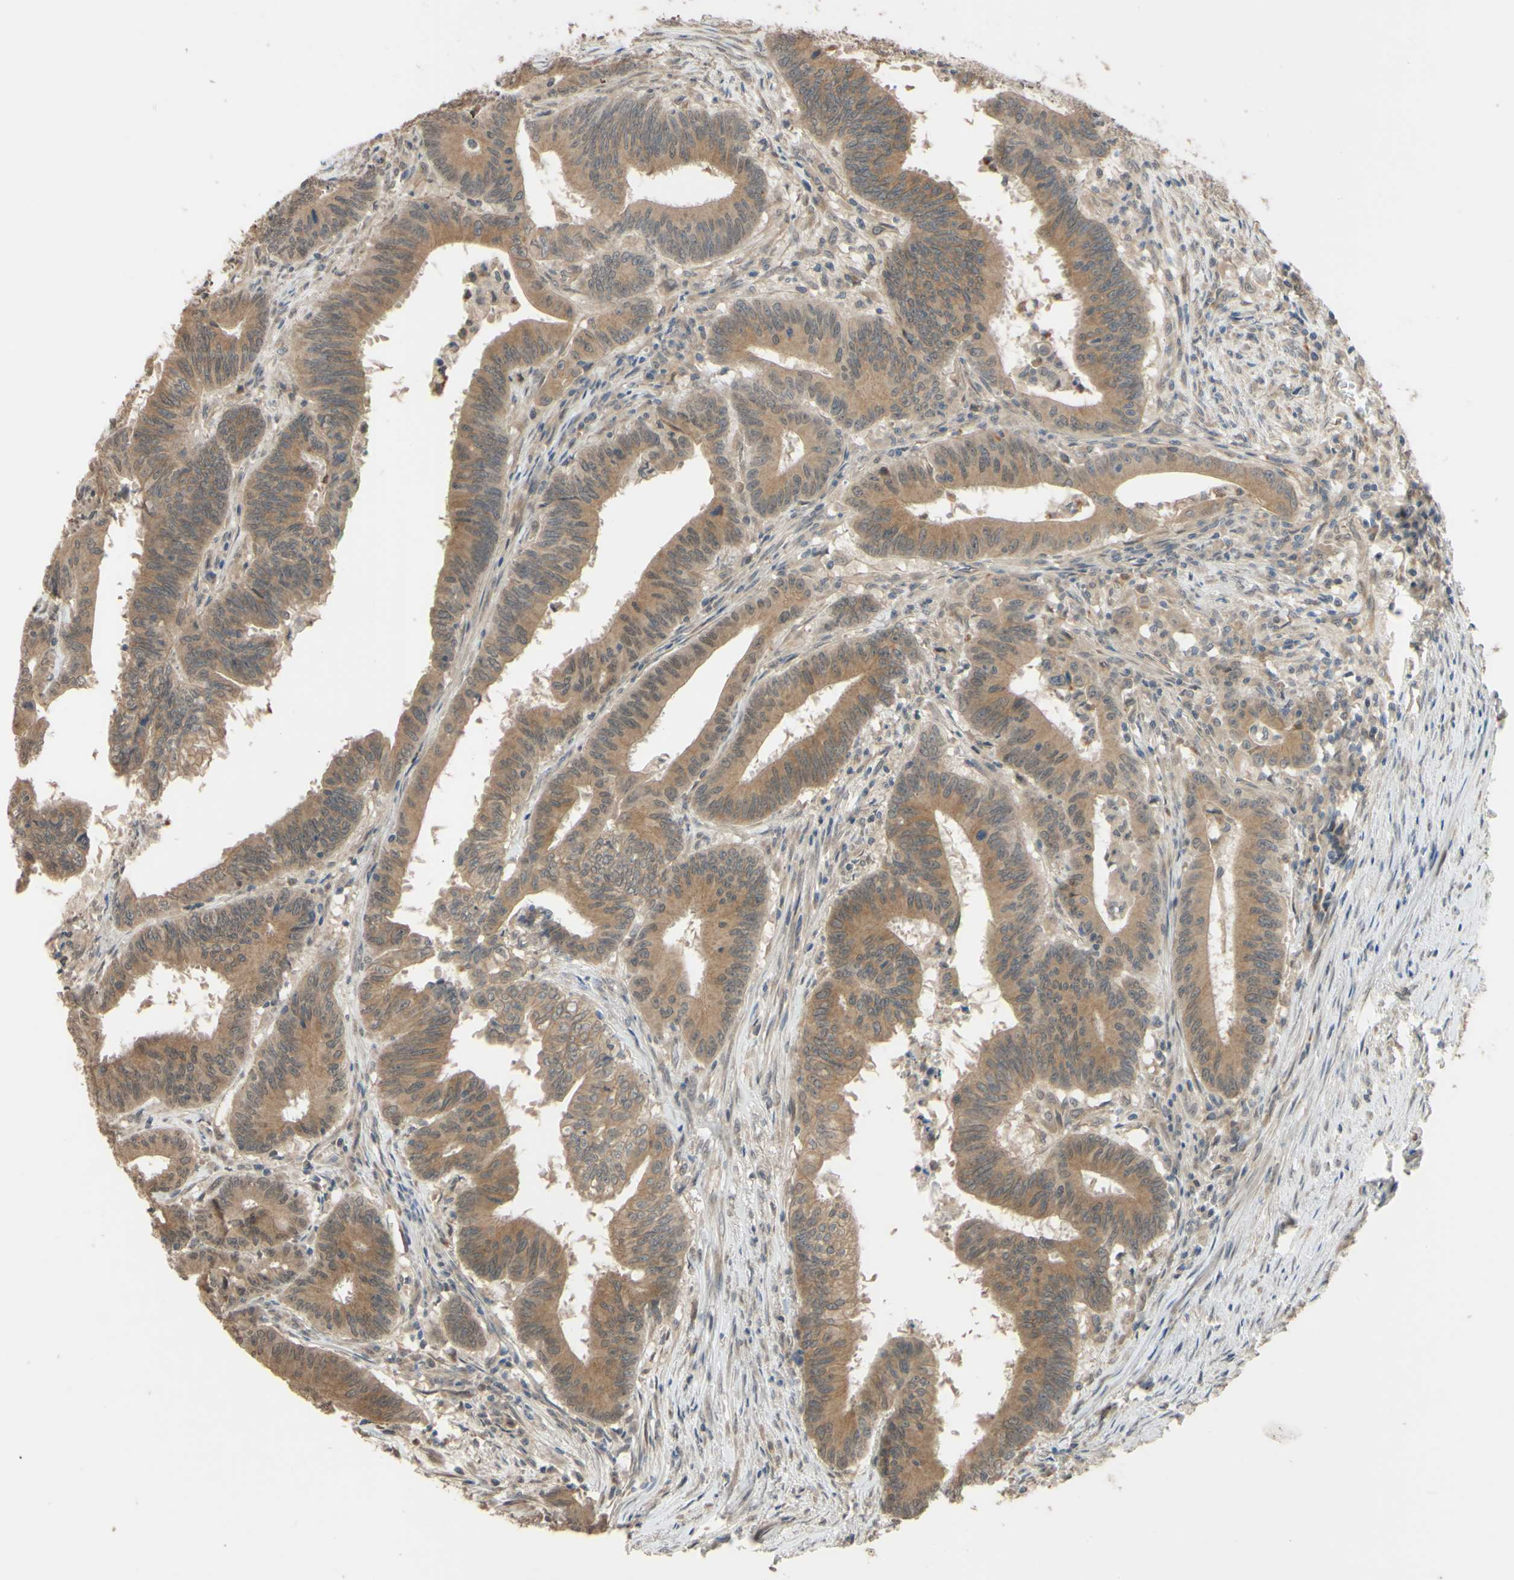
{"staining": {"intensity": "moderate", "quantity": ">75%", "location": "cytoplasmic/membranous"}, "tissue": "colorectal cancer", "cell_type": "Tumor cells", "image_type": "cancer", "snomed": [{"axis": "morphology", "description": "Adenocarcinoma, NOS"}, {"axis": "topography", "description": "Colon"}], "caption": "Human adenocarcinoma (colorectal) stained with a protein marker displays moderate staining in tumor cells.", "gene": "SMIM19", "patient": {"sex": "male", "age": 45}}